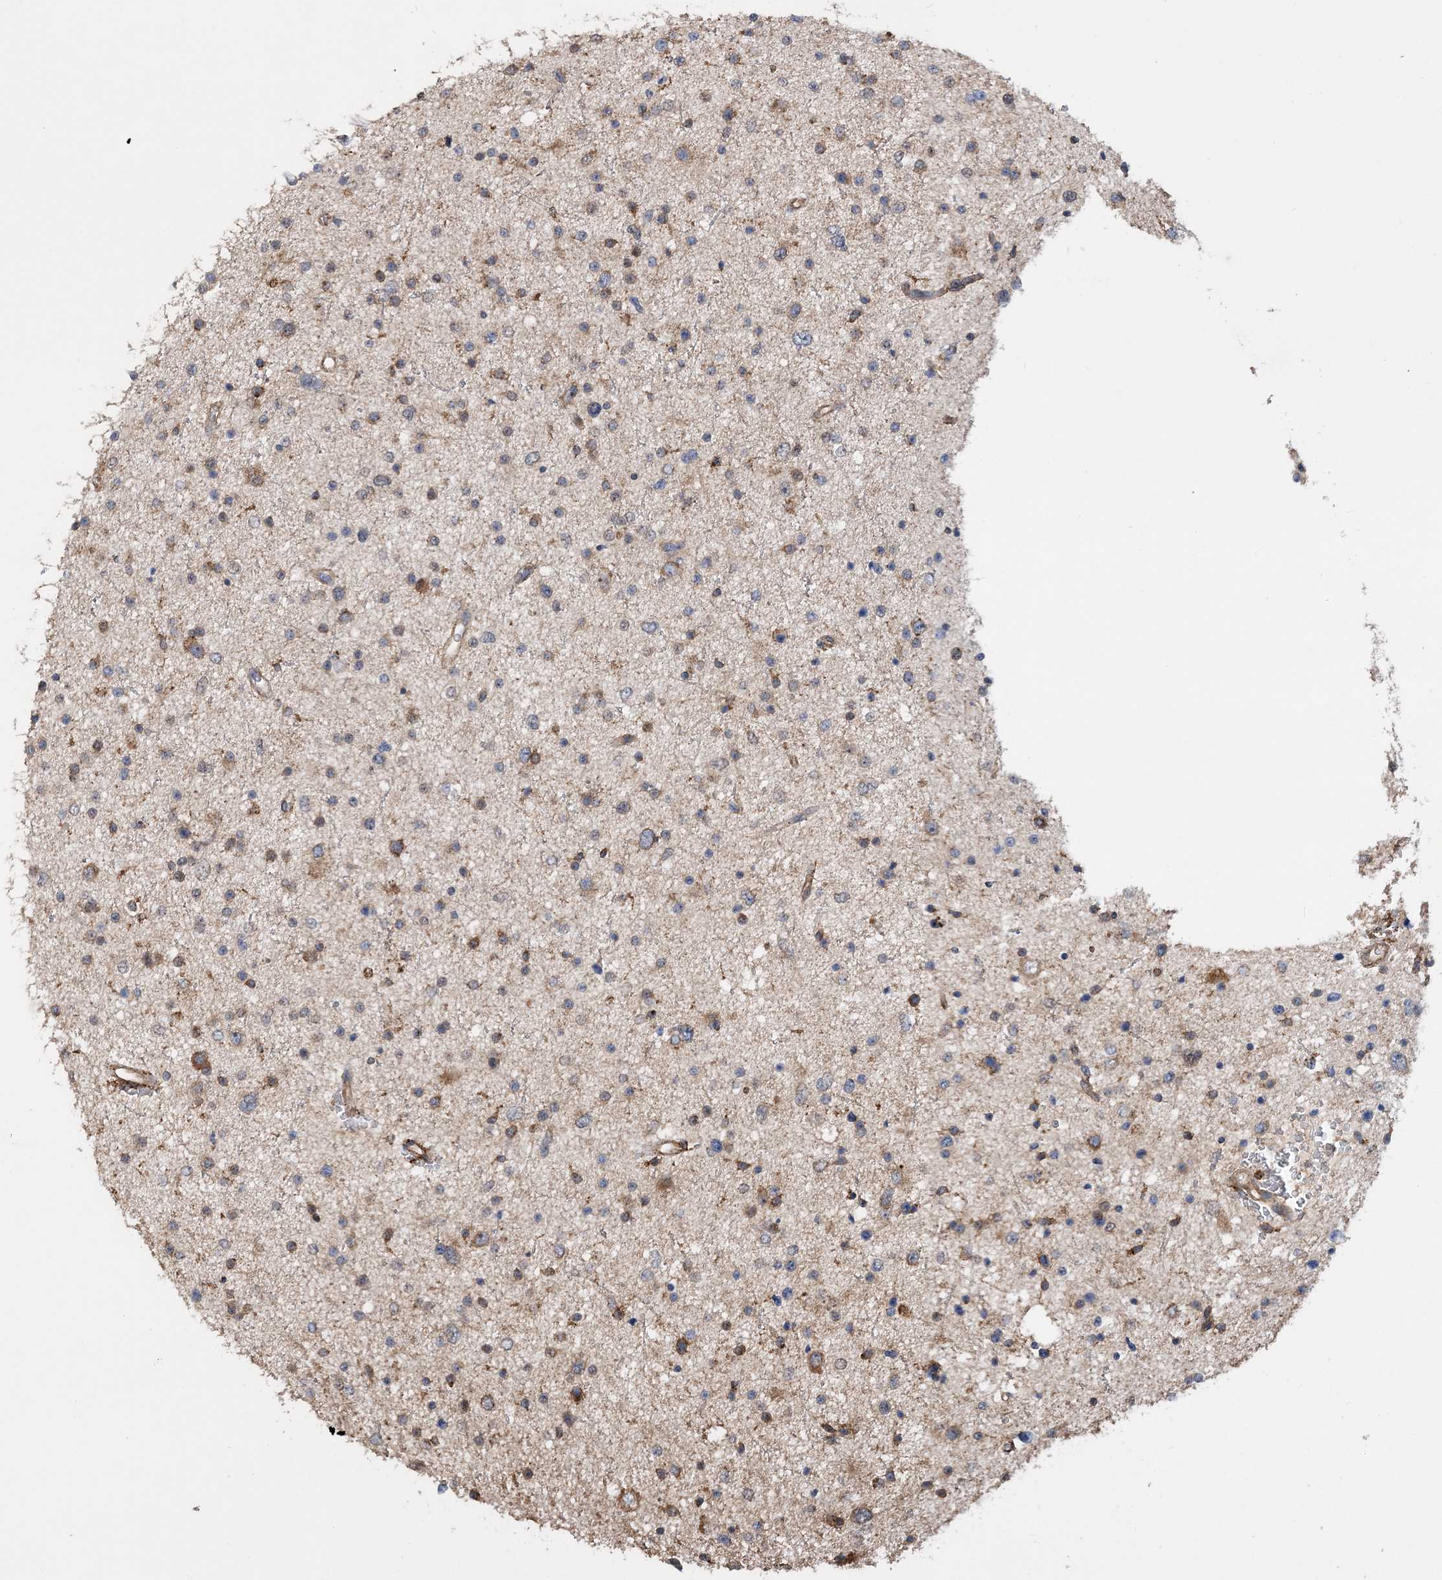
{"staining": {"intensity": "moderate", "quantity": "<25%", "location": "cytoplasmic/membranous"}, "tissue": "glioma", "cell_type": "Tumor cells", "image_type": "cancer", "snomed": [{"axis": "morphology", "description": "Glioma, malignant, Low grade"}, {"axis": "topography", "description": "Brain"}], "caption": "Immunohistochemical staining of human malignant glioma (low-grade) reveals low levels of moderate cytoplasmic/membranous staining in about <25% of tumor cells. (brown staining indicates protein expression, while blue staining denotes nuclei).", "gene": "WDR12", "patient": {"sex": "female", "age": 37}}